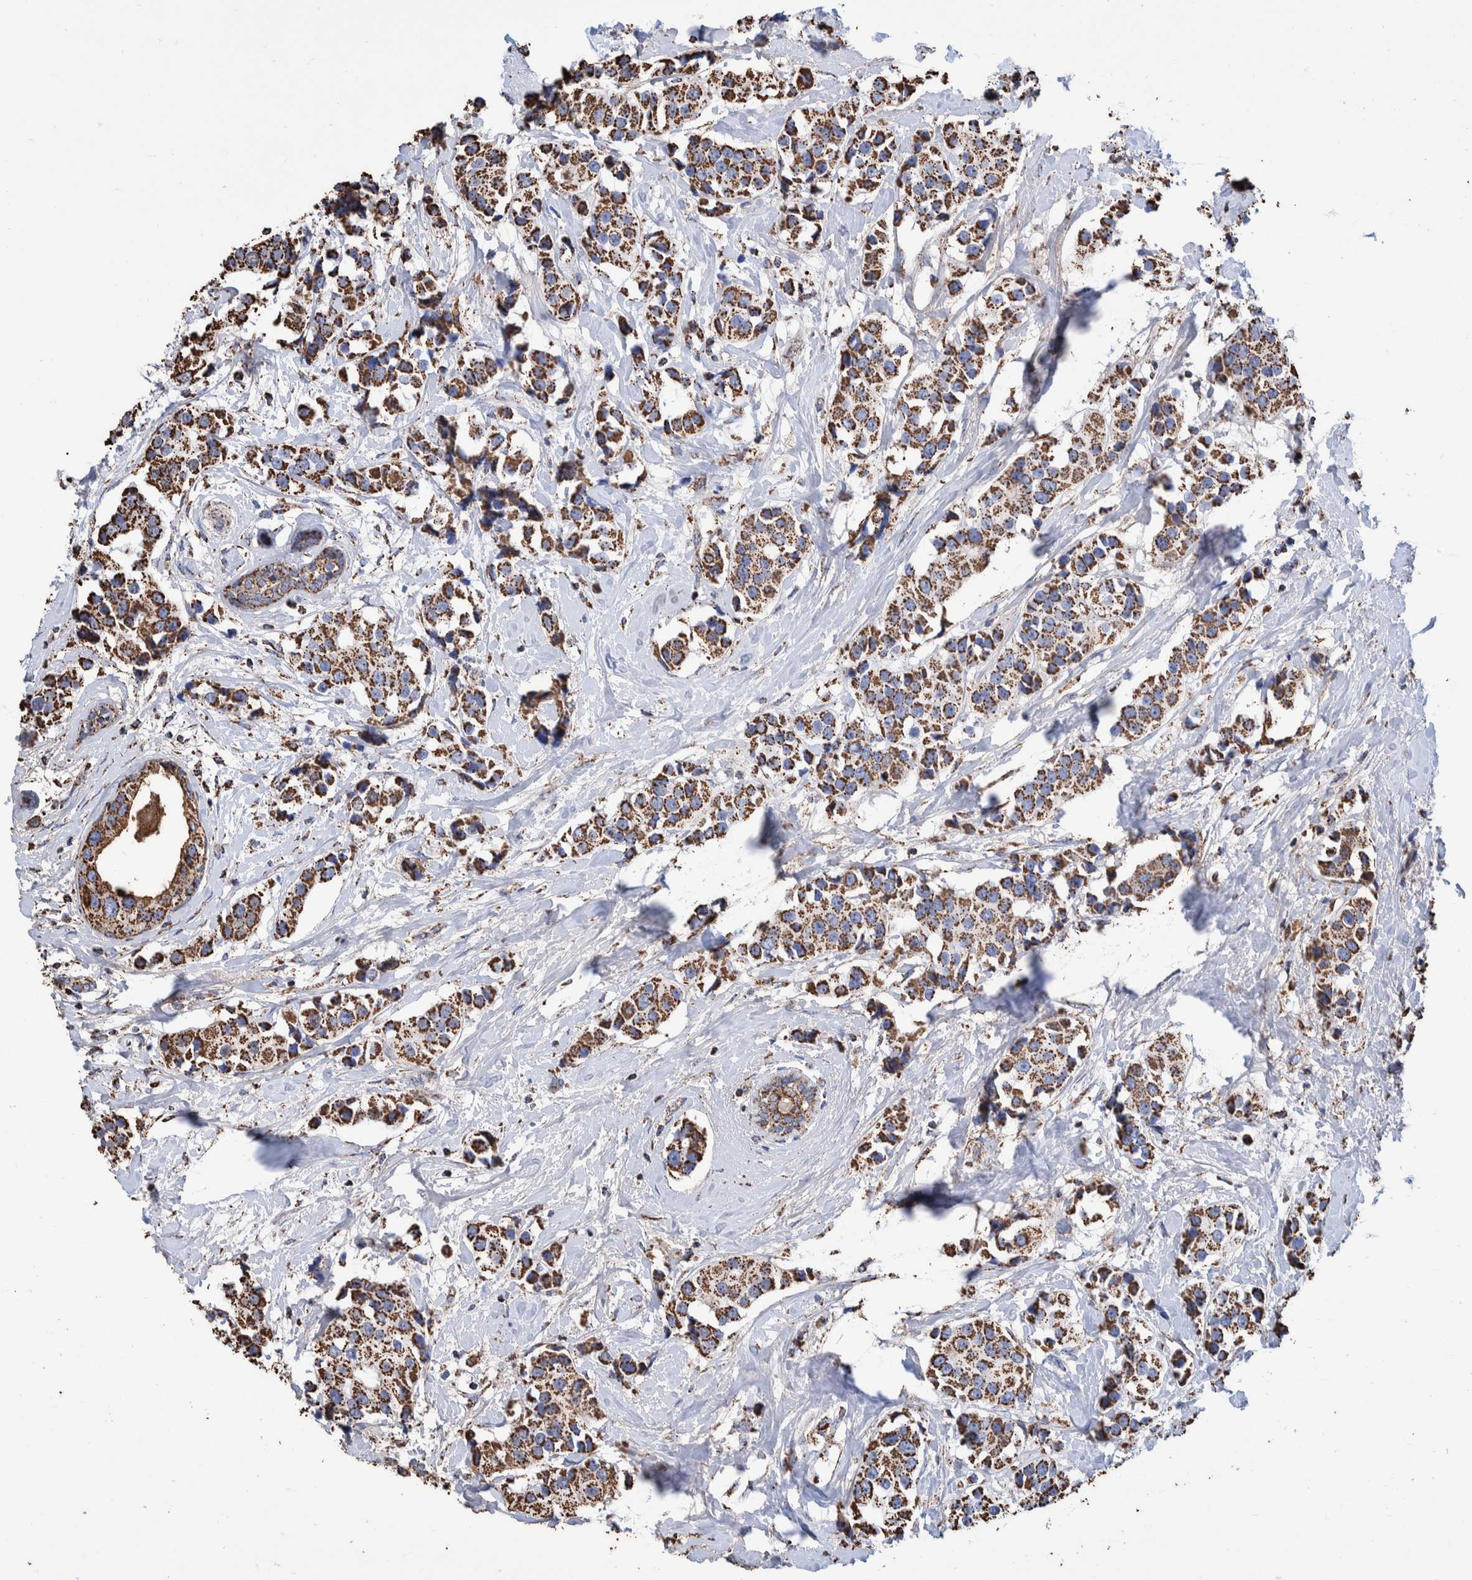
{"staining": {"intensity": "strong", "quantity": ">75%", "location": "cytoplasmic/membranous"}, "tissue": "breast cancer", "cell_type": "Tumor cells", "image_type": "cancer", "snomed": [{"axis": "morphology", "description": "Normal tissue, NOS"}, {"axis": "morphology", "description": "Duct carcinoma"}, {"axis": "topography", "description": "Breast"}], "caption": "Invasive ductal carcinoma (breast) tissue displays strong cytoplasmic/membranous positivity in about >75% of tumor cells", "gene": "VPS26C", "patient": {"sex": "female", "age": 39}}